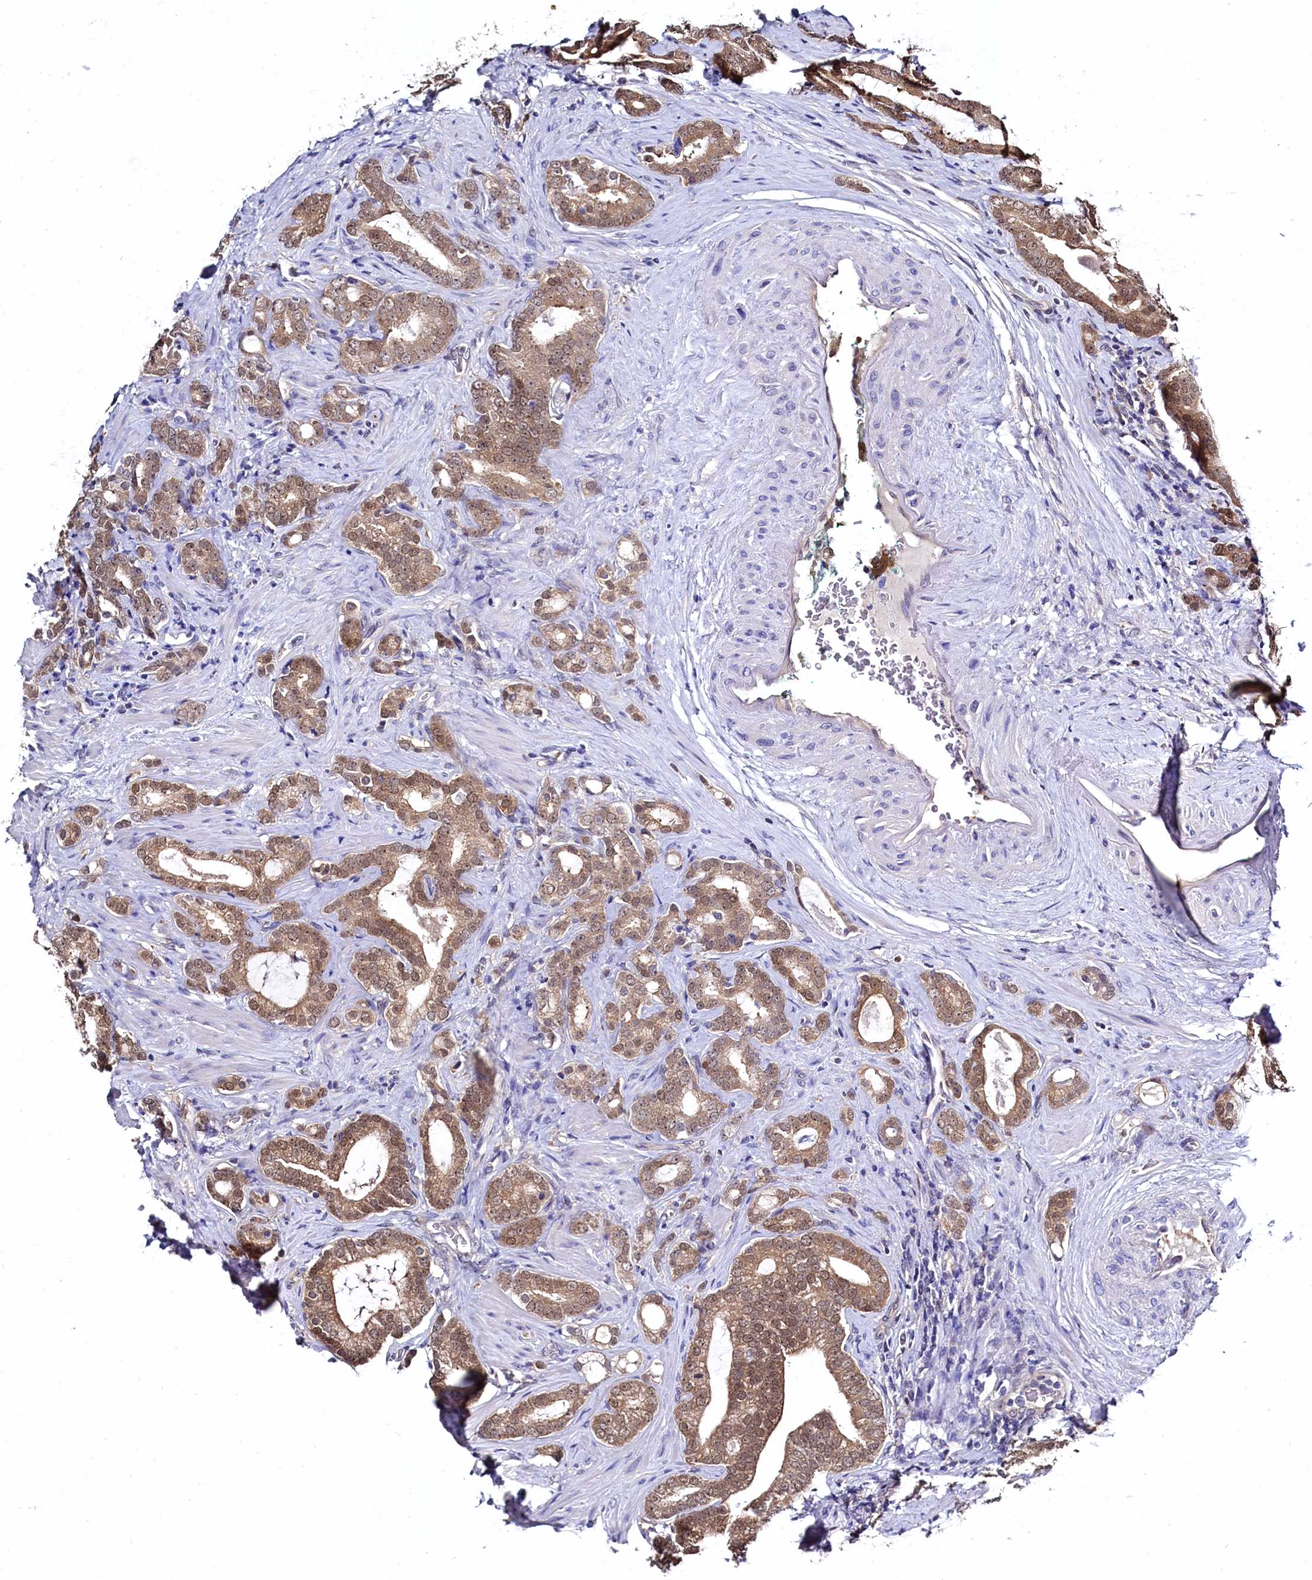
{"staining": {"intensity": "moderate", "quantity": ">75%", "location": "cytoplasmic/membranous,nuclear"}, "tissue": "prostate cancer", "cell_type": "Tumor cells", "image_type": "cancer", "snomed": [{"axis": "morphology", "description": "Adenocarcinoma, High grade"}, {"axis": "topography", "description": "Prostate"}], "caption": "An image showing moderate cytoplasmic/membranous and nuclear expression in about >75% of tumor cells in high-grade adenocarcinoma (prostate), as visualized by brown immunohistochemical staining.", "gene": "C11orf54", "patient": {"sex": "male", "age": 63}}